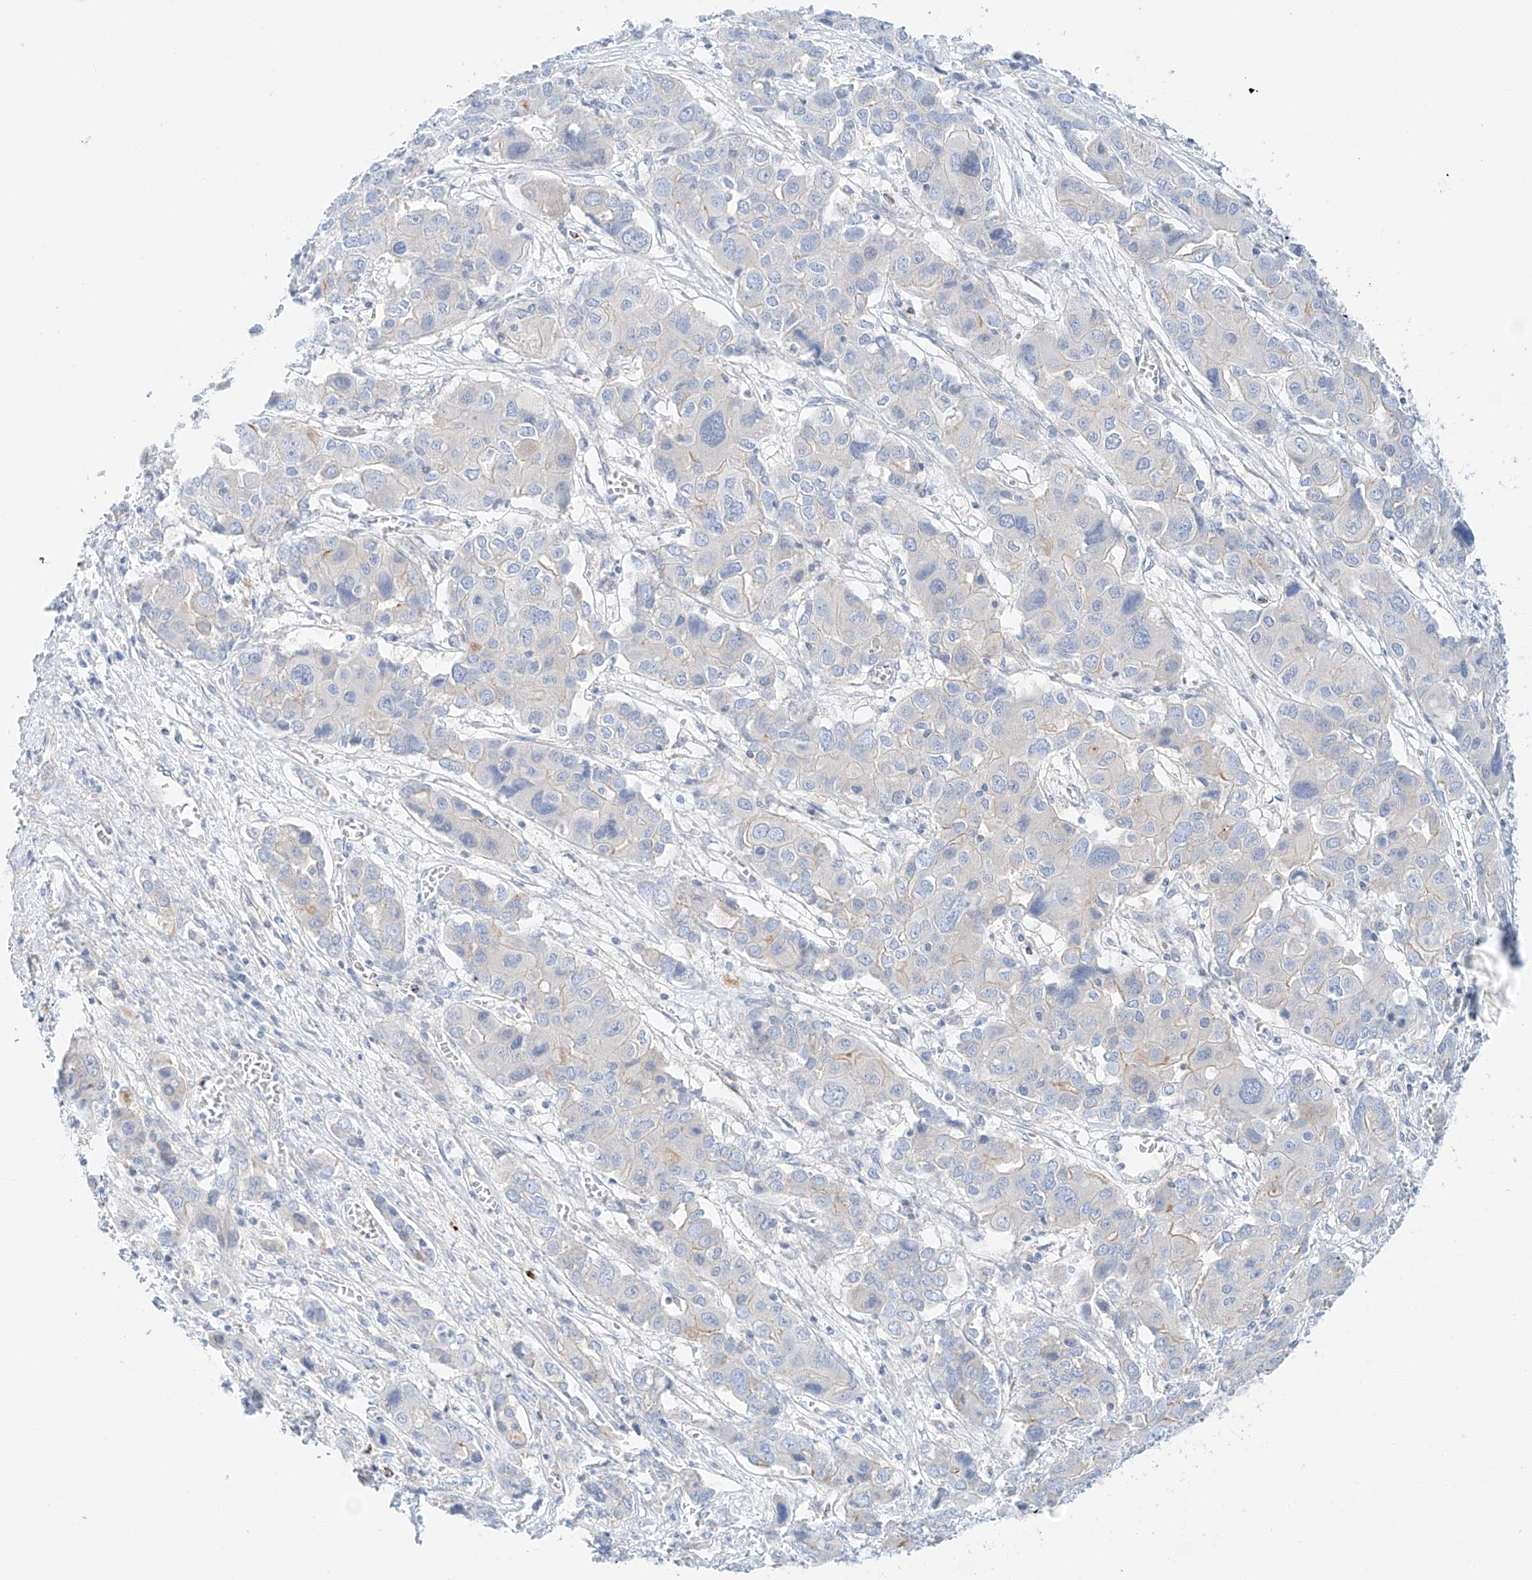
{"staining": {"intensity": "negative", "quantity": "none", "location": "none"}, "tissue": "liver cancer", "cell_type": "Tumor cells", "image_type": "cancer", "snomed": [{"axis": "morphology", "description": "Cholangiocarcinoma"}, {"axis": "topography", "description": "Liver"}], "caption": "Human liver cancer (cholangiocarcinoma) stained for a protein using immunohistochemistry (IHC) exhibits no expression in tumor cells.", "gene": "MINDY4", "patient": {"sex": "male", "age": 67}}